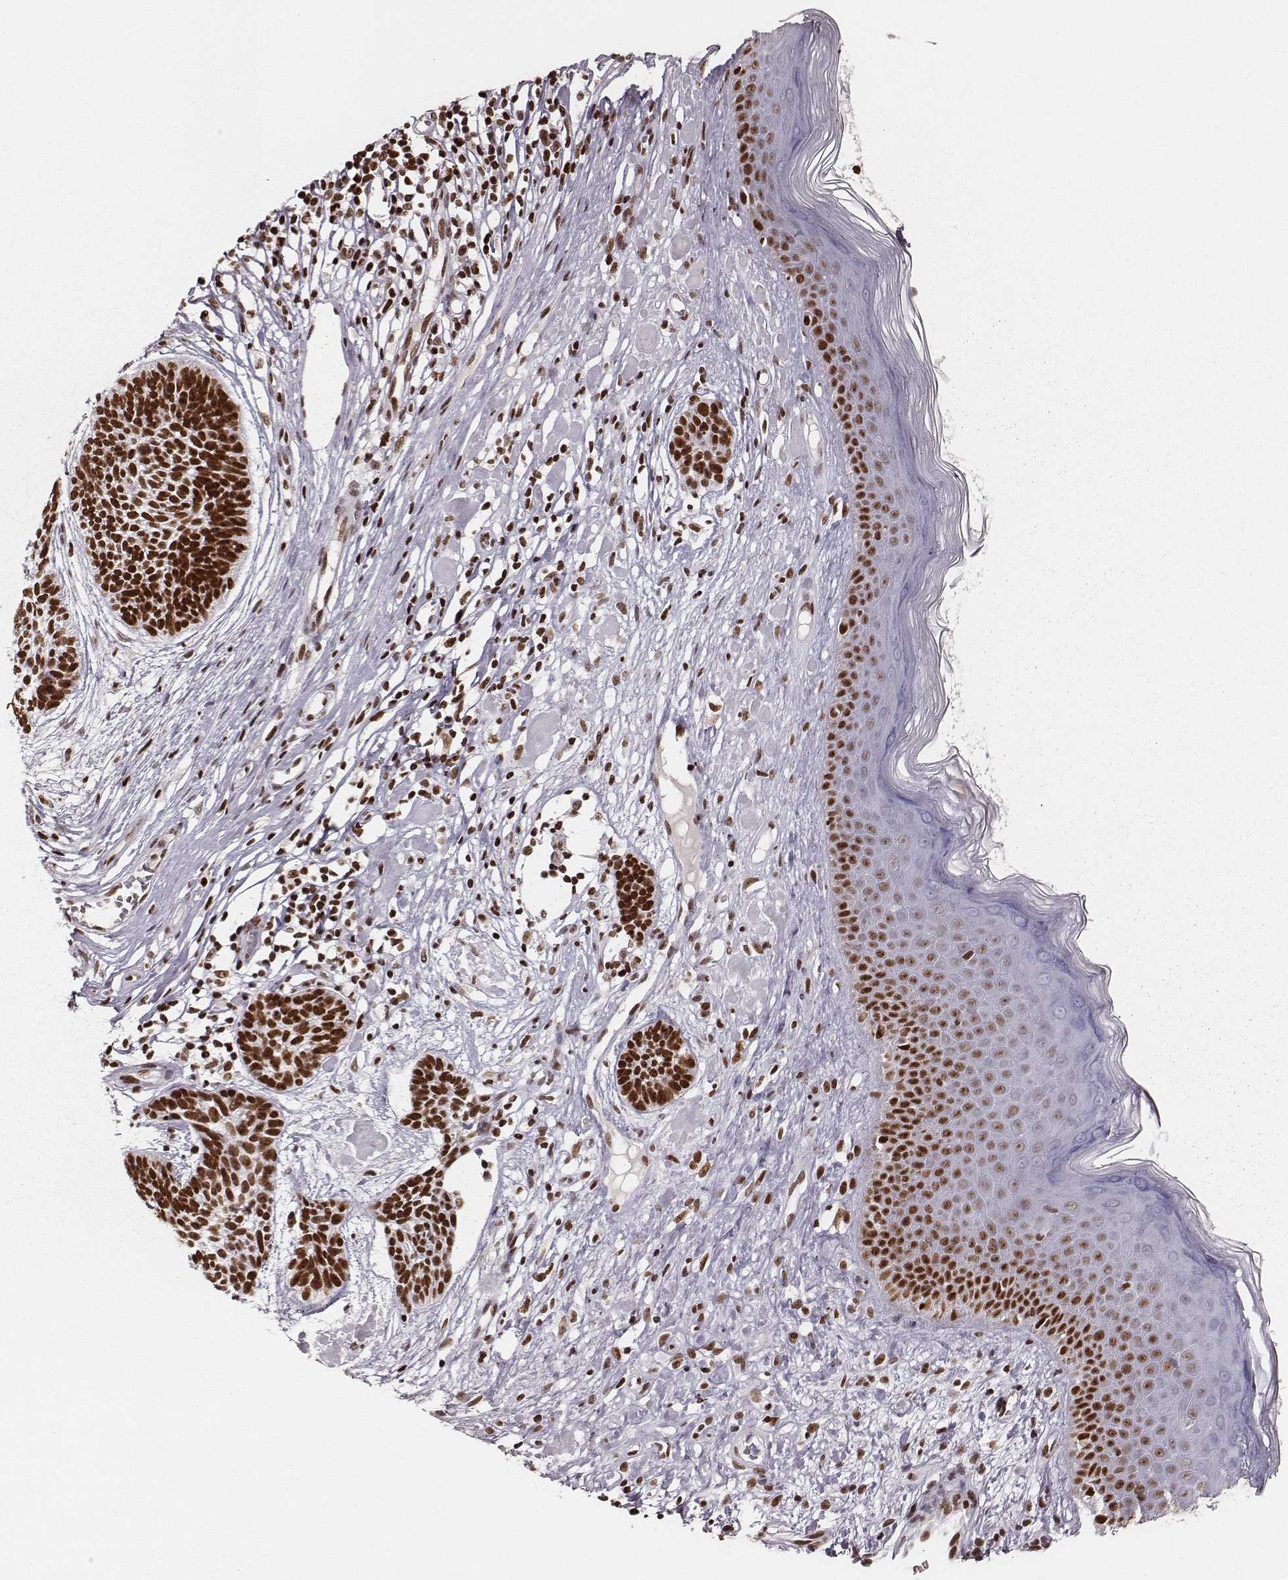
{"staining": {"intensity": "strong", "quantity": ">75%", "location": "nuclear"}, "tissue": "skin cancer", "cell_type": "Tumor cells", "image_type": "cancer", "snomed": [{"axis": "morphology", "description": "Basal cell carcinoma"}, {"axis": "topography", "description": "Skin"}], "caption": "Immunohistochemistry (IHC) of skin cancer shows high levels of strong nuclear positivity in approximately >75% of tumor cells. The staining was performed using DAB (3,3'-diaminobenzidine) to visualize the protein expression in brown, while the nuclei were stained in blue with hematoxylin (Magnification: 20x).", "gene": "PARP1", "patient": {"sex": "male", "age": 85}}